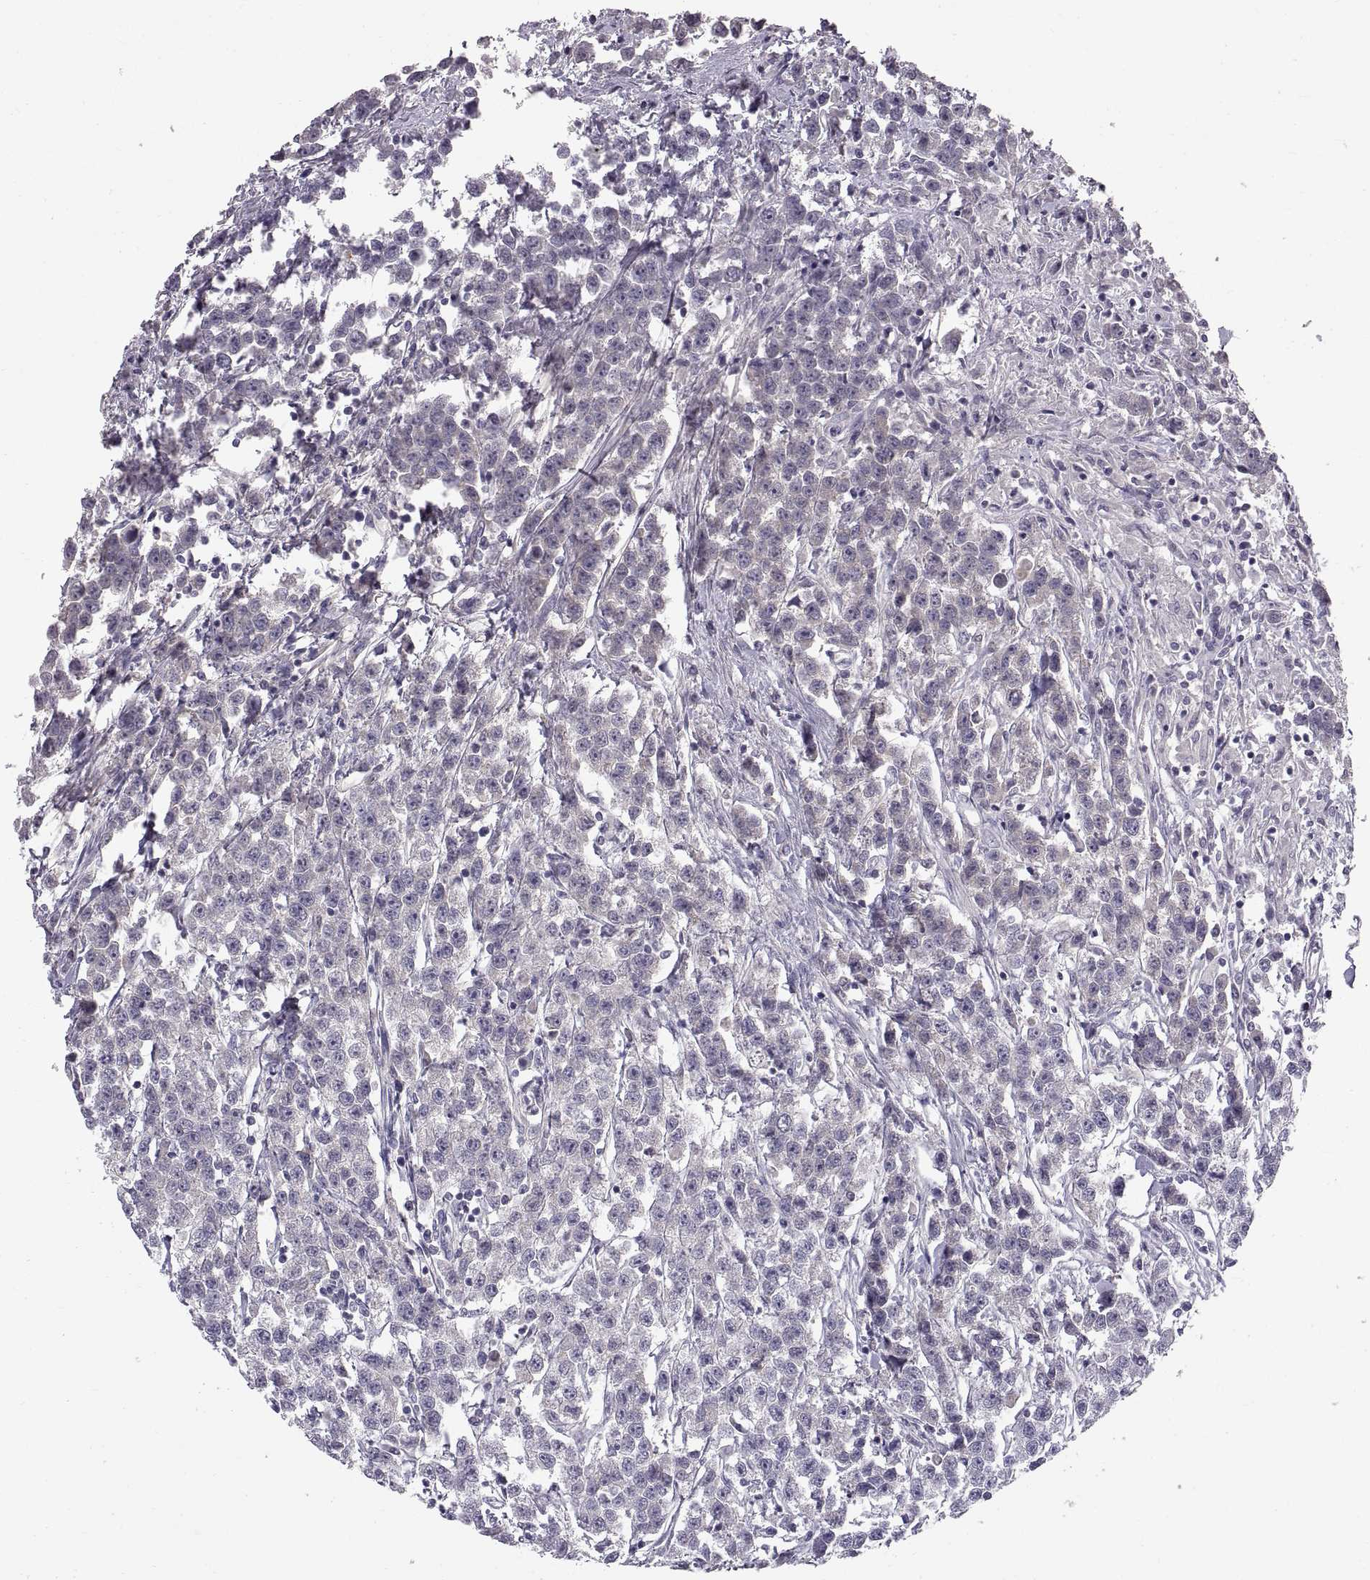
{"staining": {"intensity": "negative", "quantity": "none", "location": "none"}, "tissue": "testis cancer", "cell_type": "Tumor cells", "image_type": "cancer", "snomed": [{"axis": "morphology", "description": "Seminoma, NOS"}, {"axis": "topography", "description": "Testis"}], "caption": "High power microscopy image of an immunohistochemistry (IHC) micrograph of testis cancer, revealing no significant expression in tumor cells.", "gene": "WFDC8", "patient": {"sex": "male", "age": 59}}